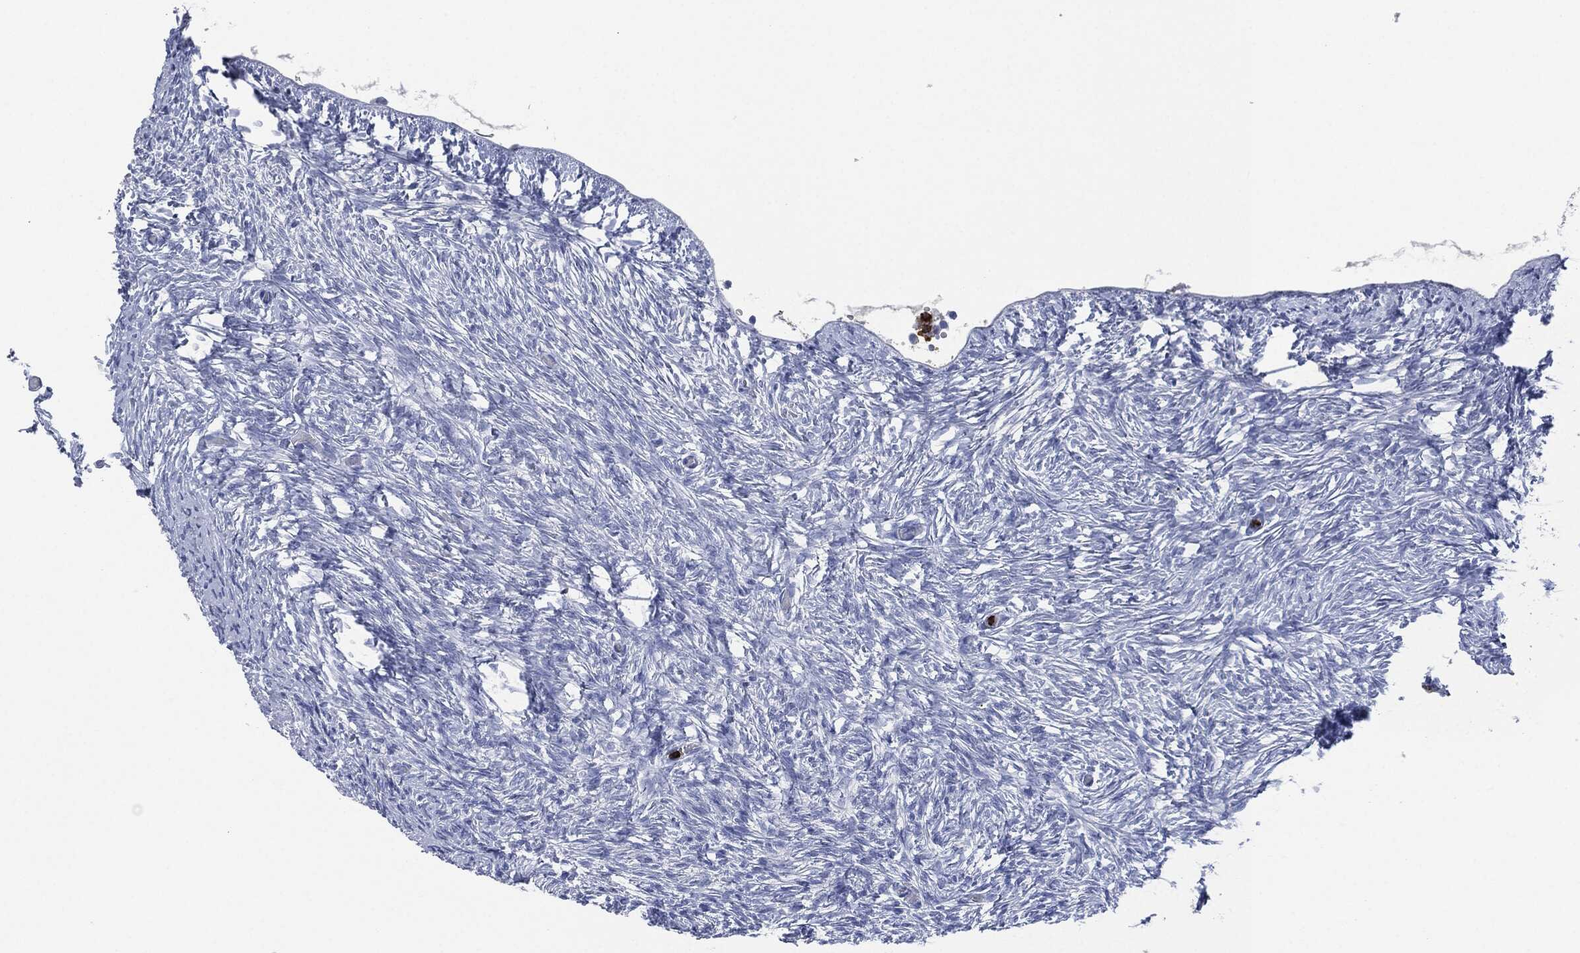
{"staining": {"intensity": "negative", "quantity": "none", "location": "none"}, "tissue": "ovary", "cell_type": "Follicle cells", "image_type": "normal", "snomed": [{"axis": "morphology", "description": "Normal tissue, NOS"}, {"axis": "topography", "description": "Ovary"}], "caption": "This is an IHC histopathology image of unremarkable ovary. There is no positivity in follicle cells.", "gene": "CEACAM8", "patient": {"sex": "female", "age": 39}}